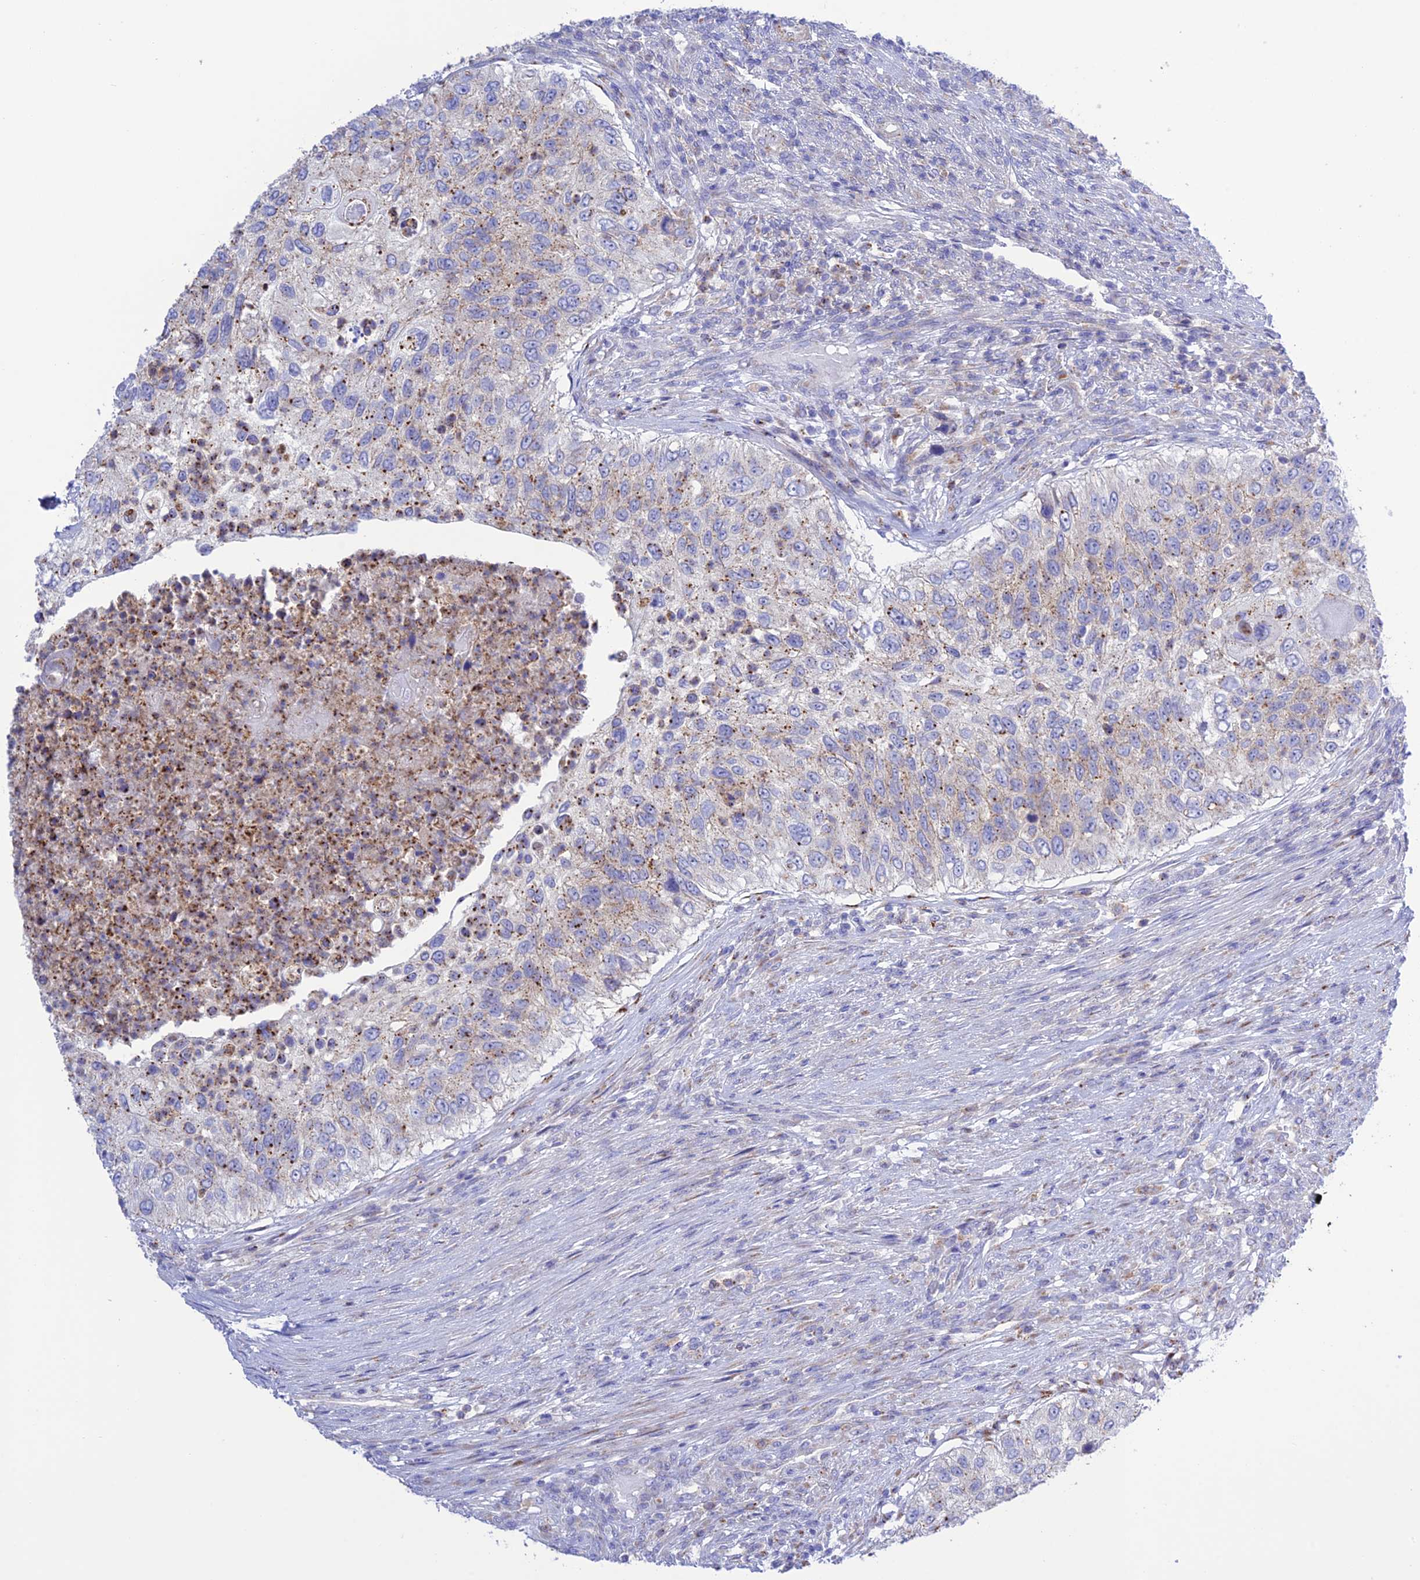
{"staining": {"intensity": "moderate", "quantity": "<25%", "location": "cytoplasmic/membranous"}, "tissue": "urothelial cancer", "cell_type": "Tumor cells", "image_type": "cancer", "snomed": [{"axis": "morphology", "description": "Urothelial carcinoma, High grade"}, {"axis": "topography", "description": "Urinary bladder"}], "caption": "Immunohistochemical staining of human high-grade urothelial carcinoma reveals low levels of moderate cytoplasmic/membranous expression in about <25% of tumor cells. (brown staining indicates protein expression, while blue staining denotes nuclei).", "gene": "CHSY3", "patient": {"sex": "female", "age": 60}}